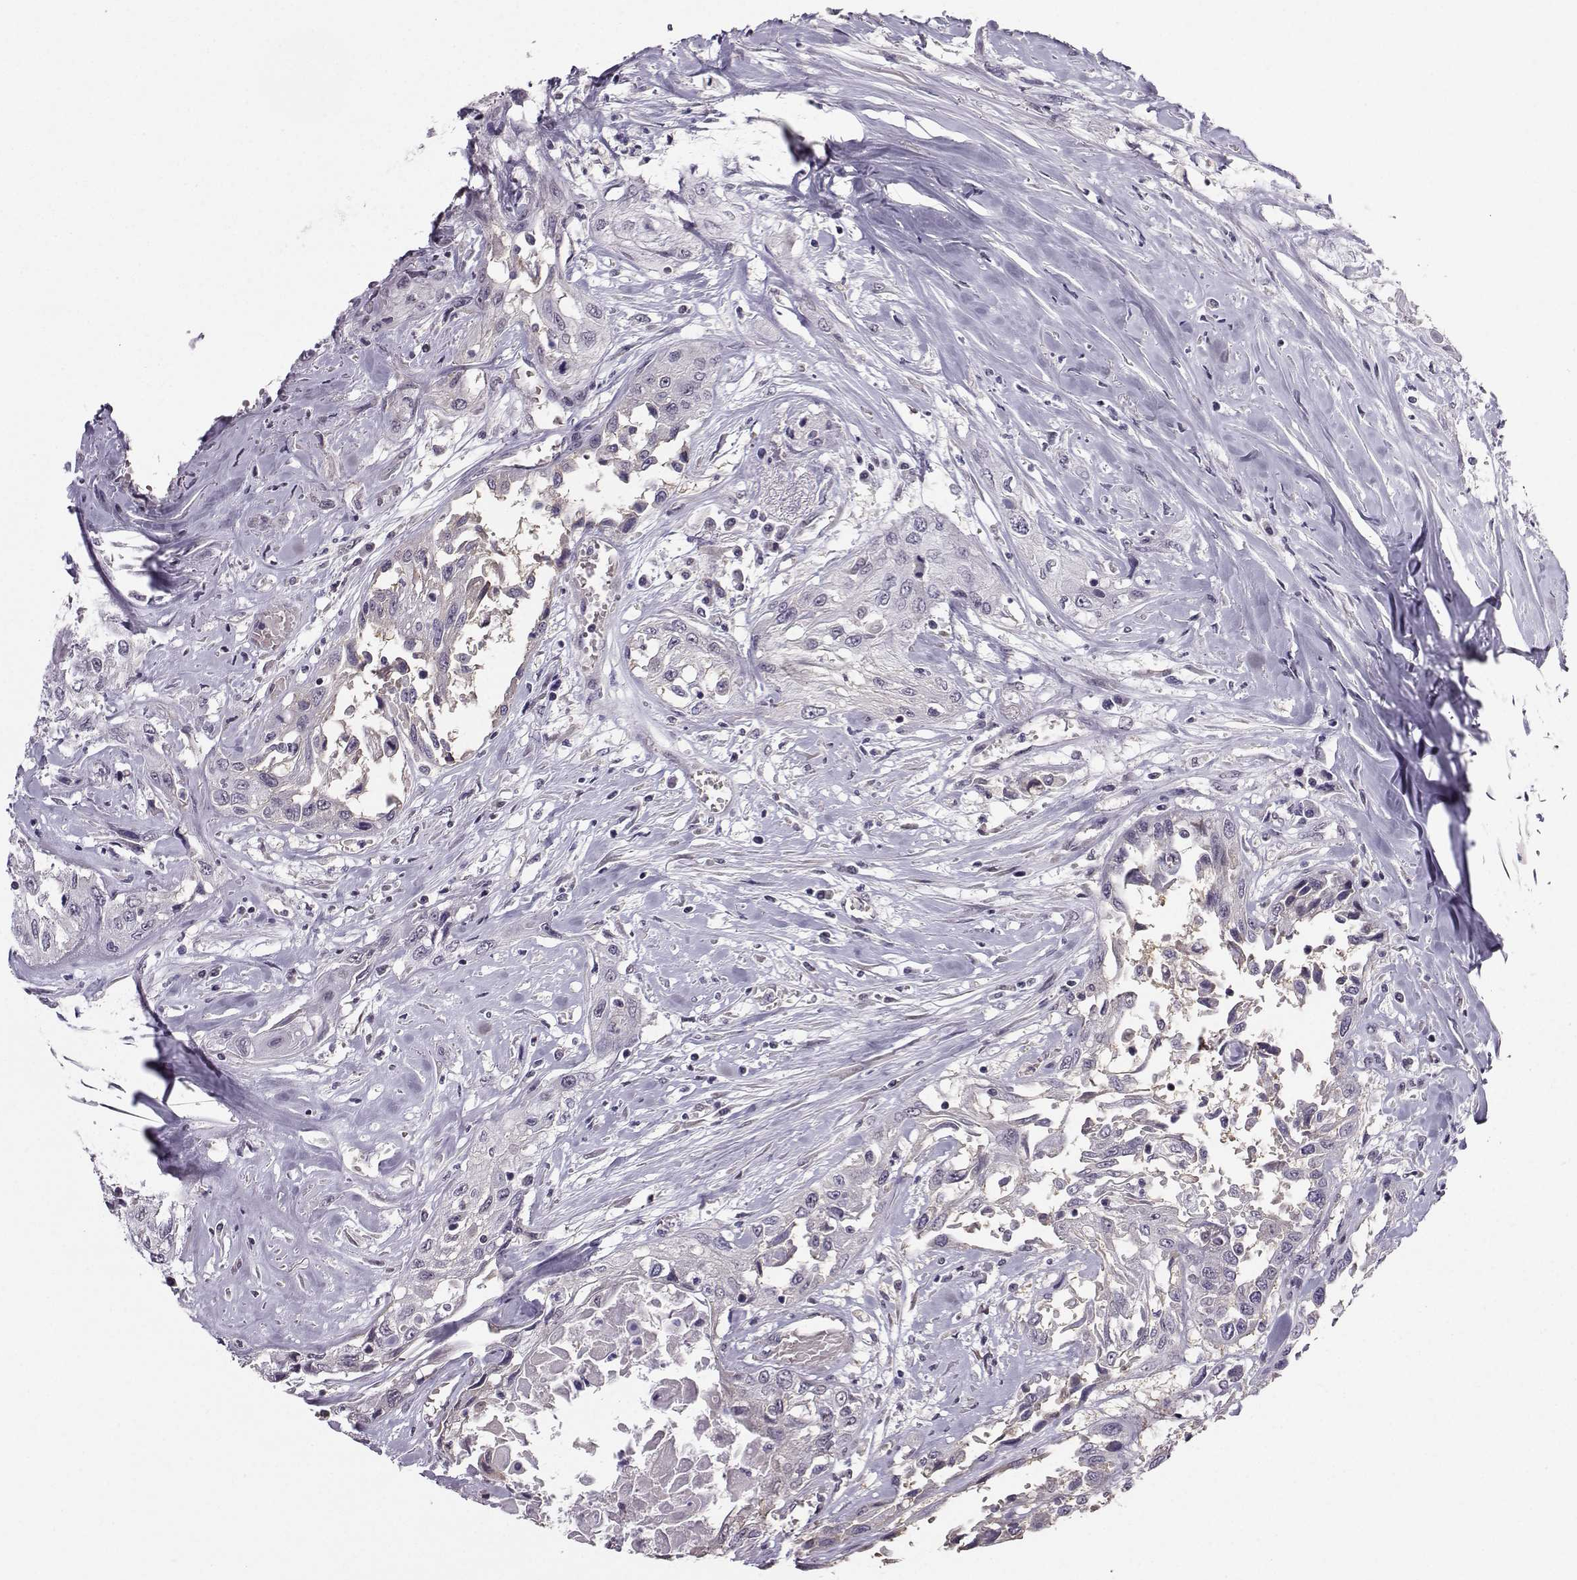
{"staining": {"intensity": "negative", "quantity": "none", "location": "none"}, "tissue": "head and neck cancer", "cell_type": "Tumor cells", "image_type": "cancer", "snomed": [{"axis": "morphology", "description": "Normal tissue, NOS"}, {"axis": "morphology", "description": "Squamous cell carcinoma, NOS"}, {"axis": "topography", "description": "Oral tissue"}, {"axis": "topography", "description": "Peripheral nerve tissue"}, {"axis": "topography", "description": "Head-Neck"}], "caption": "This is an IHC image of human head and neck cancer (squamous cell carcinoma). There is no expression in tumor cells.", "gene": "TSPYL5", "patient": {"sex": "female", "age": 59}}